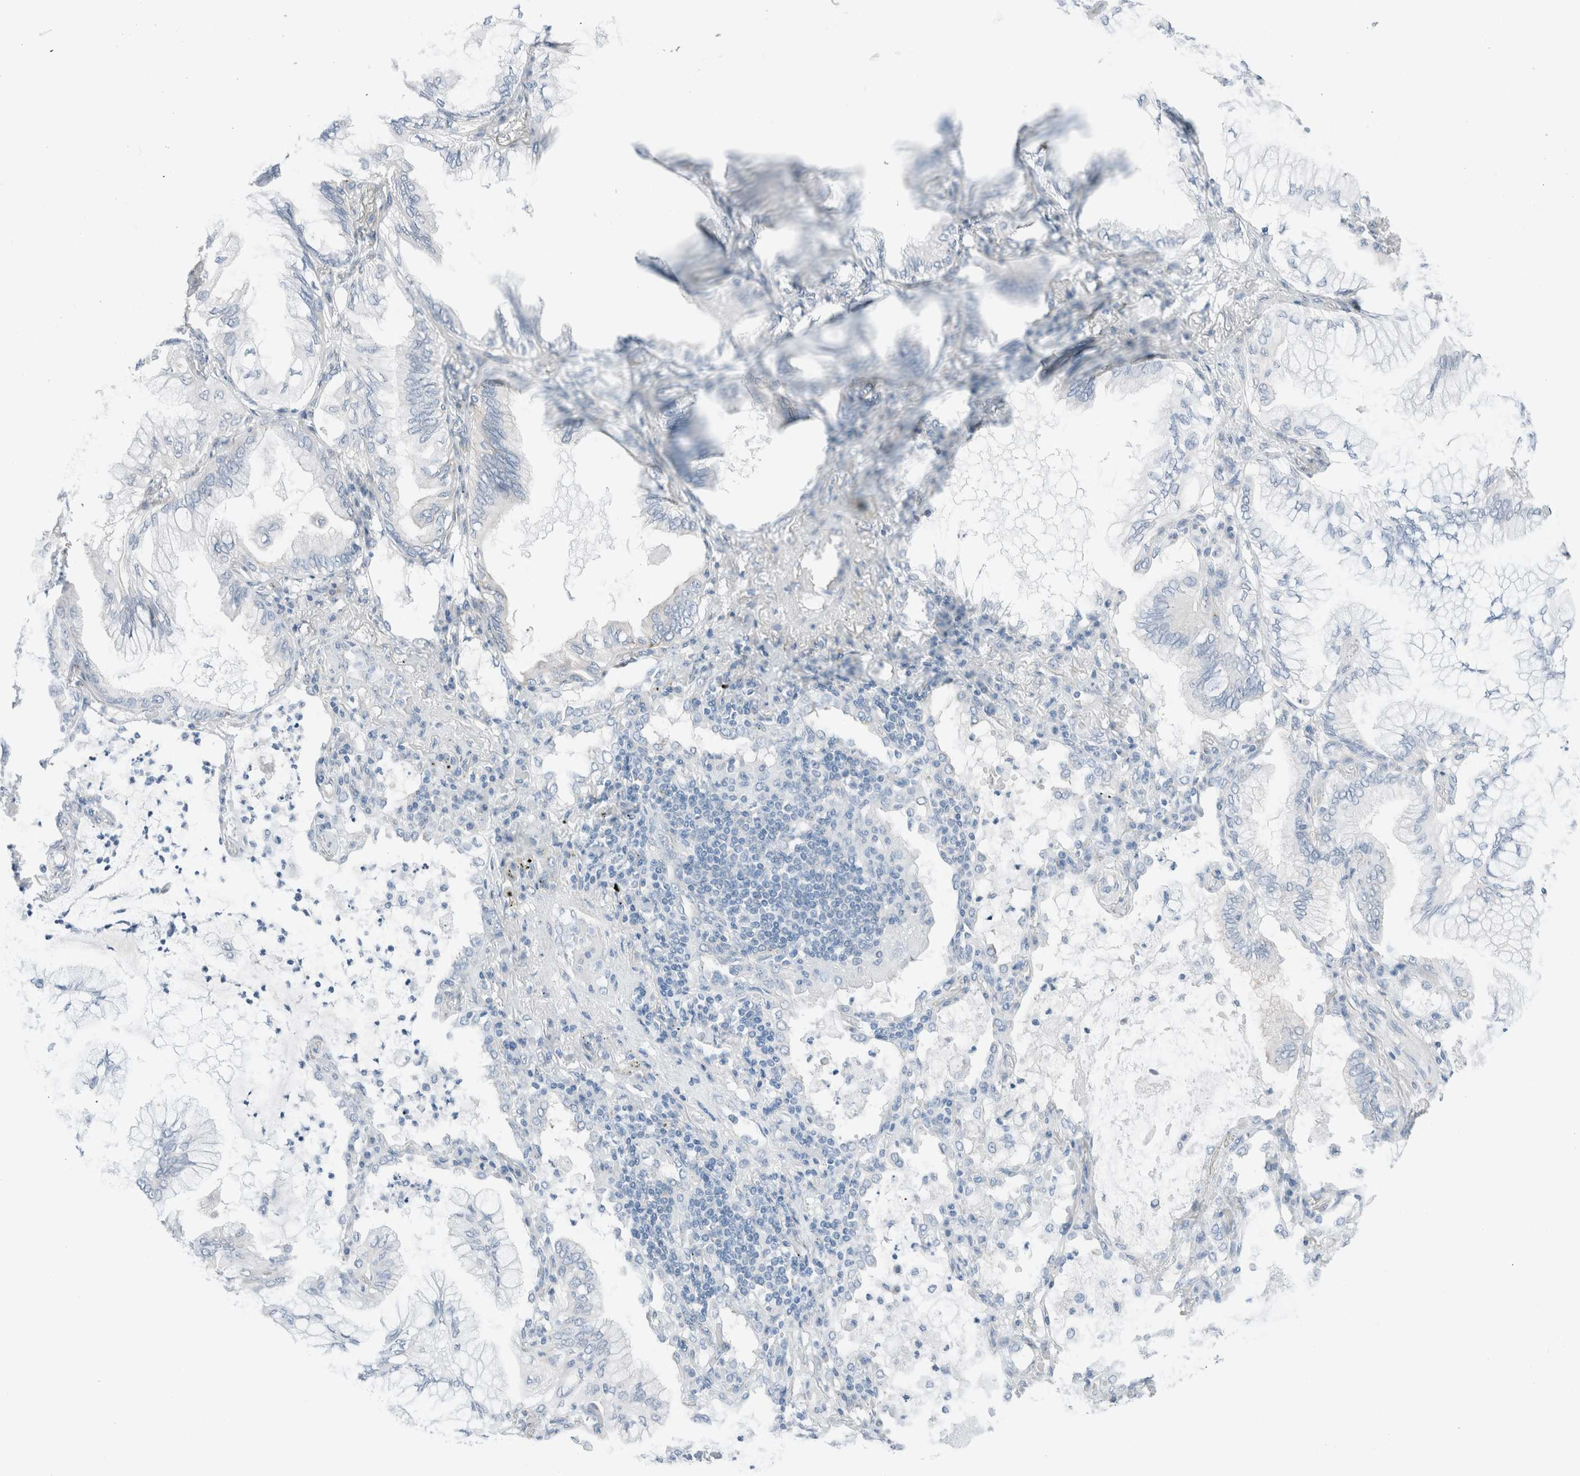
{"staining": {"intensity": "negative", "quantity": "none", "location": "none"}, "tissue": "lung cancer", "cell_type": "Tumor cells", "image_type": "cancer", "snomed": [{"axis": "morphology", "description": "Adenocarcinoma, NOS"}, {"axis": "topography", "description": "Lung"}], "caption": "Adenocarcinoma (lung) stained for a protein using IHC shows no expression tumor cells.", "gene": "CASC3", "patient": {"sex": "female", "age": 70}}